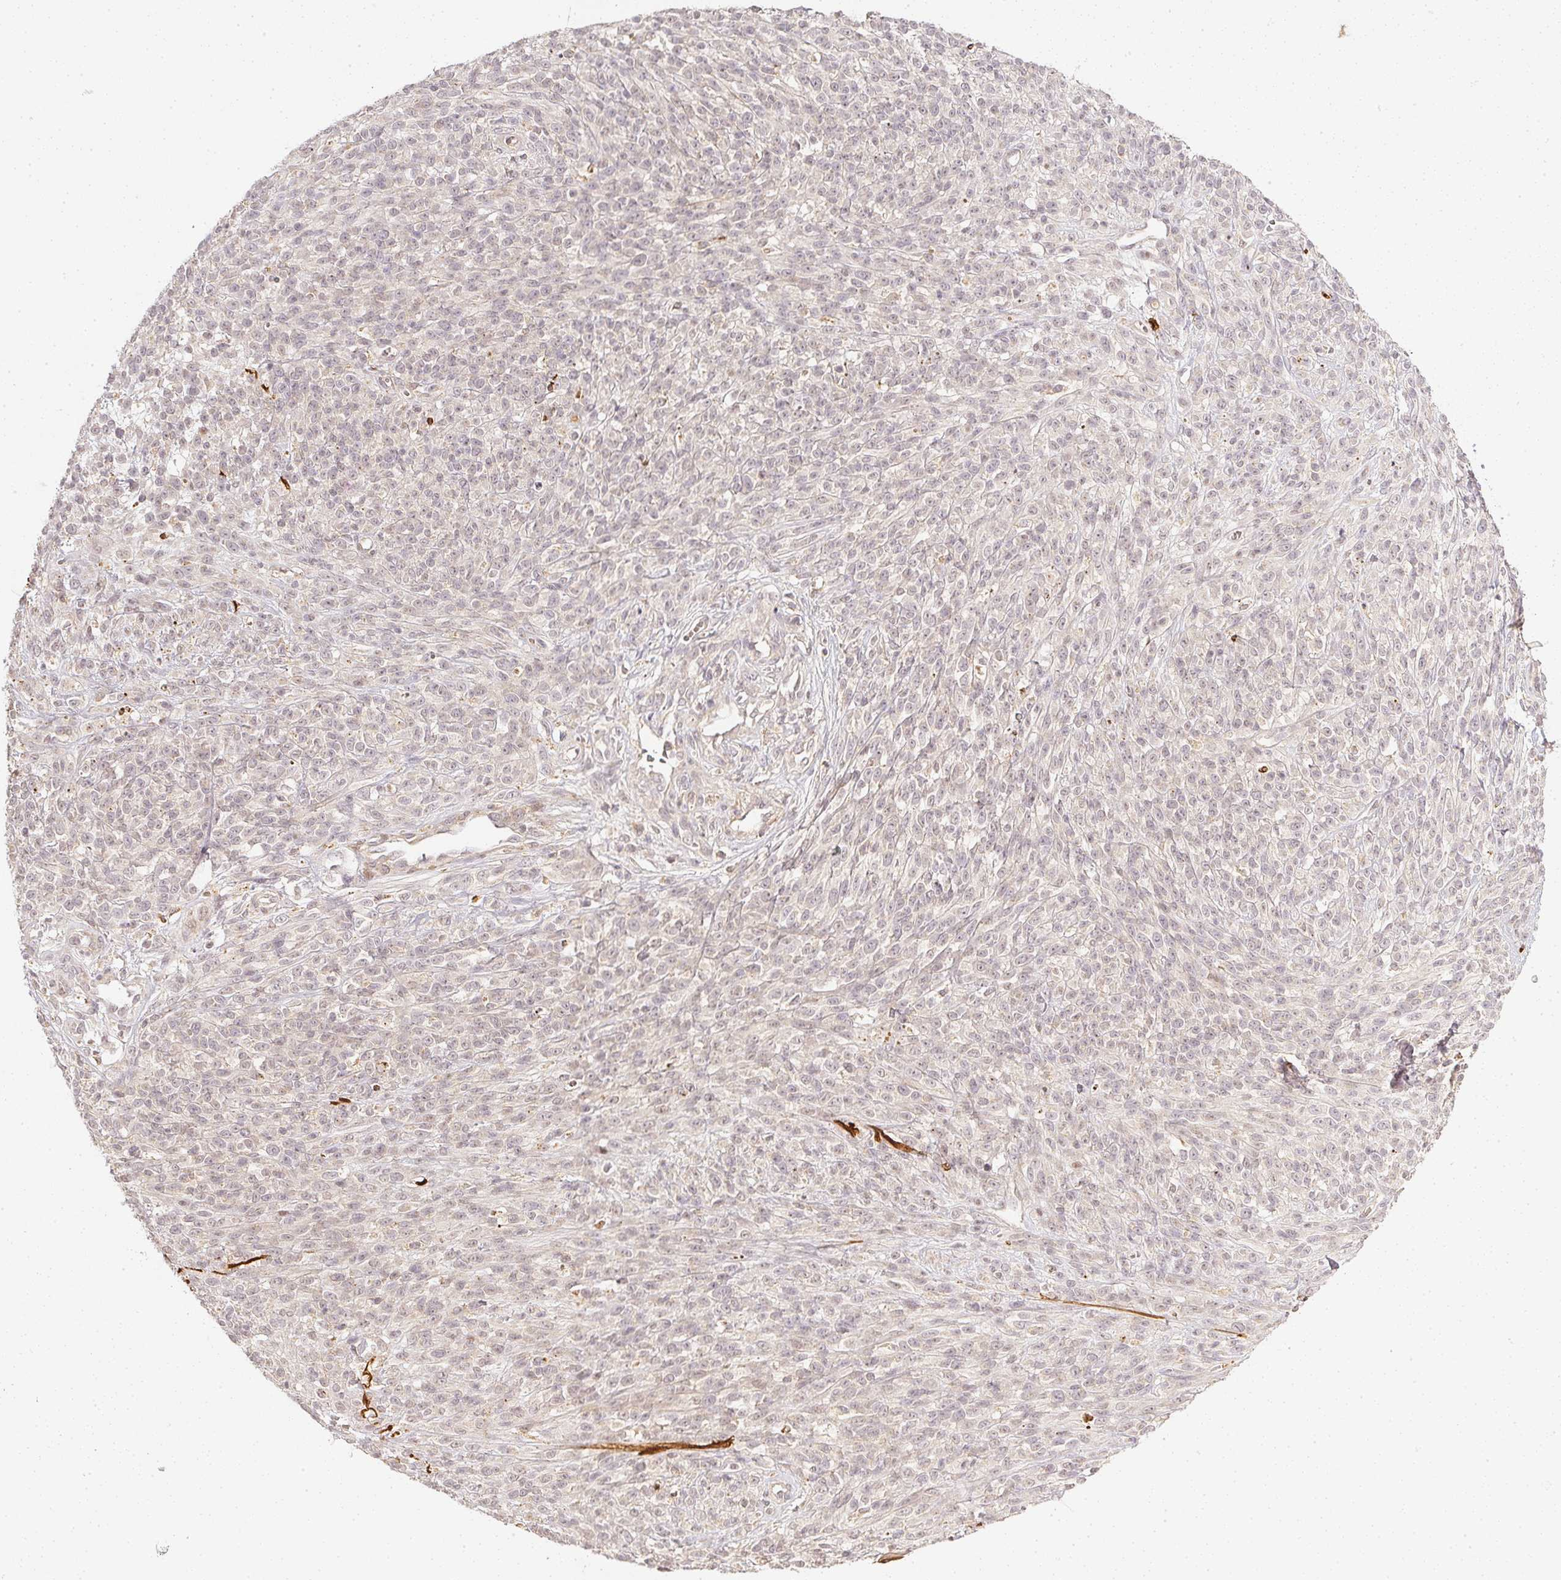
{"staining": {"intensity": "negative", "quantity": "none", "location": "none"}, "tissue": "melanoma", "cell_type": "Tumor cells", "image_type": "cancer", "snomed": [{"axis": "morphology", "description": "Malignant melanoma, NOS"}, {"axis": "topography", "description": "Skin"}, {"axis": "topography", "description": "Skin of trunk"}], "caption": "The micrograph reveals no staining of tumor cells in malignant melanoma.", "gene": "SERPINE1", "patient": {"sex": "male", "age": 74}}